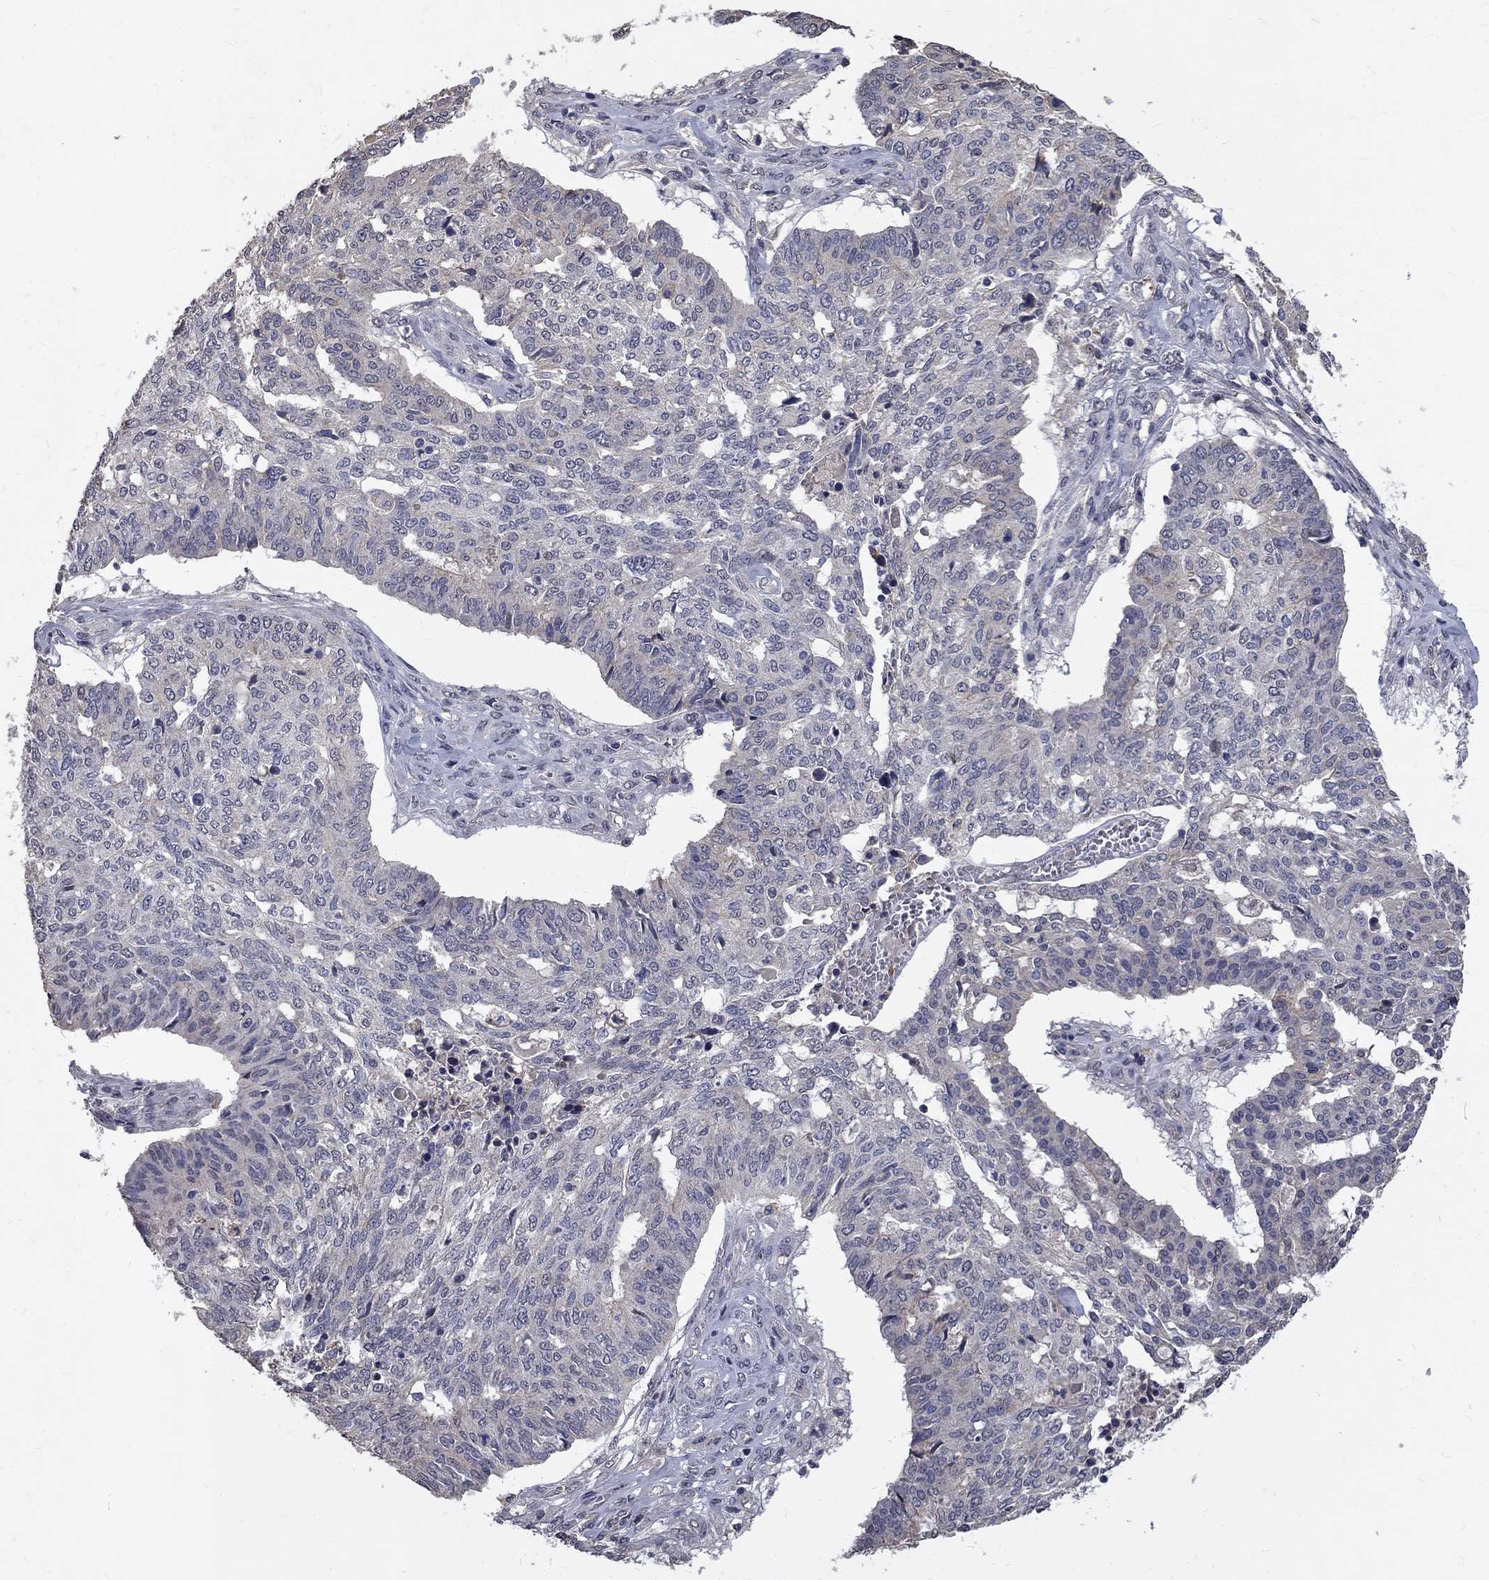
{"staining": {"intensity": "negative", "quantity": "none", "location": "none"}, "tissue": "ovarian cancer", "cell_type": "Tumor cells", "image_type": "cancer", "snomed": [{"axis": "morphology", "description": "Cystadenocarcinoma, serous, NOS"}, {"axis": "topography", "description": "Ovary"}], "caption": "High magnification brightfield microscopy of ovarian cancer (serous cystadenocarcinoma) stained with DAB (3,3'-diaminobenzidine) (brown) and counterstained with hematoxylin (blue): tumor cells show no significant staining.", "gene": "CHST5", "patient": {"sex": "female", "age": 67}}